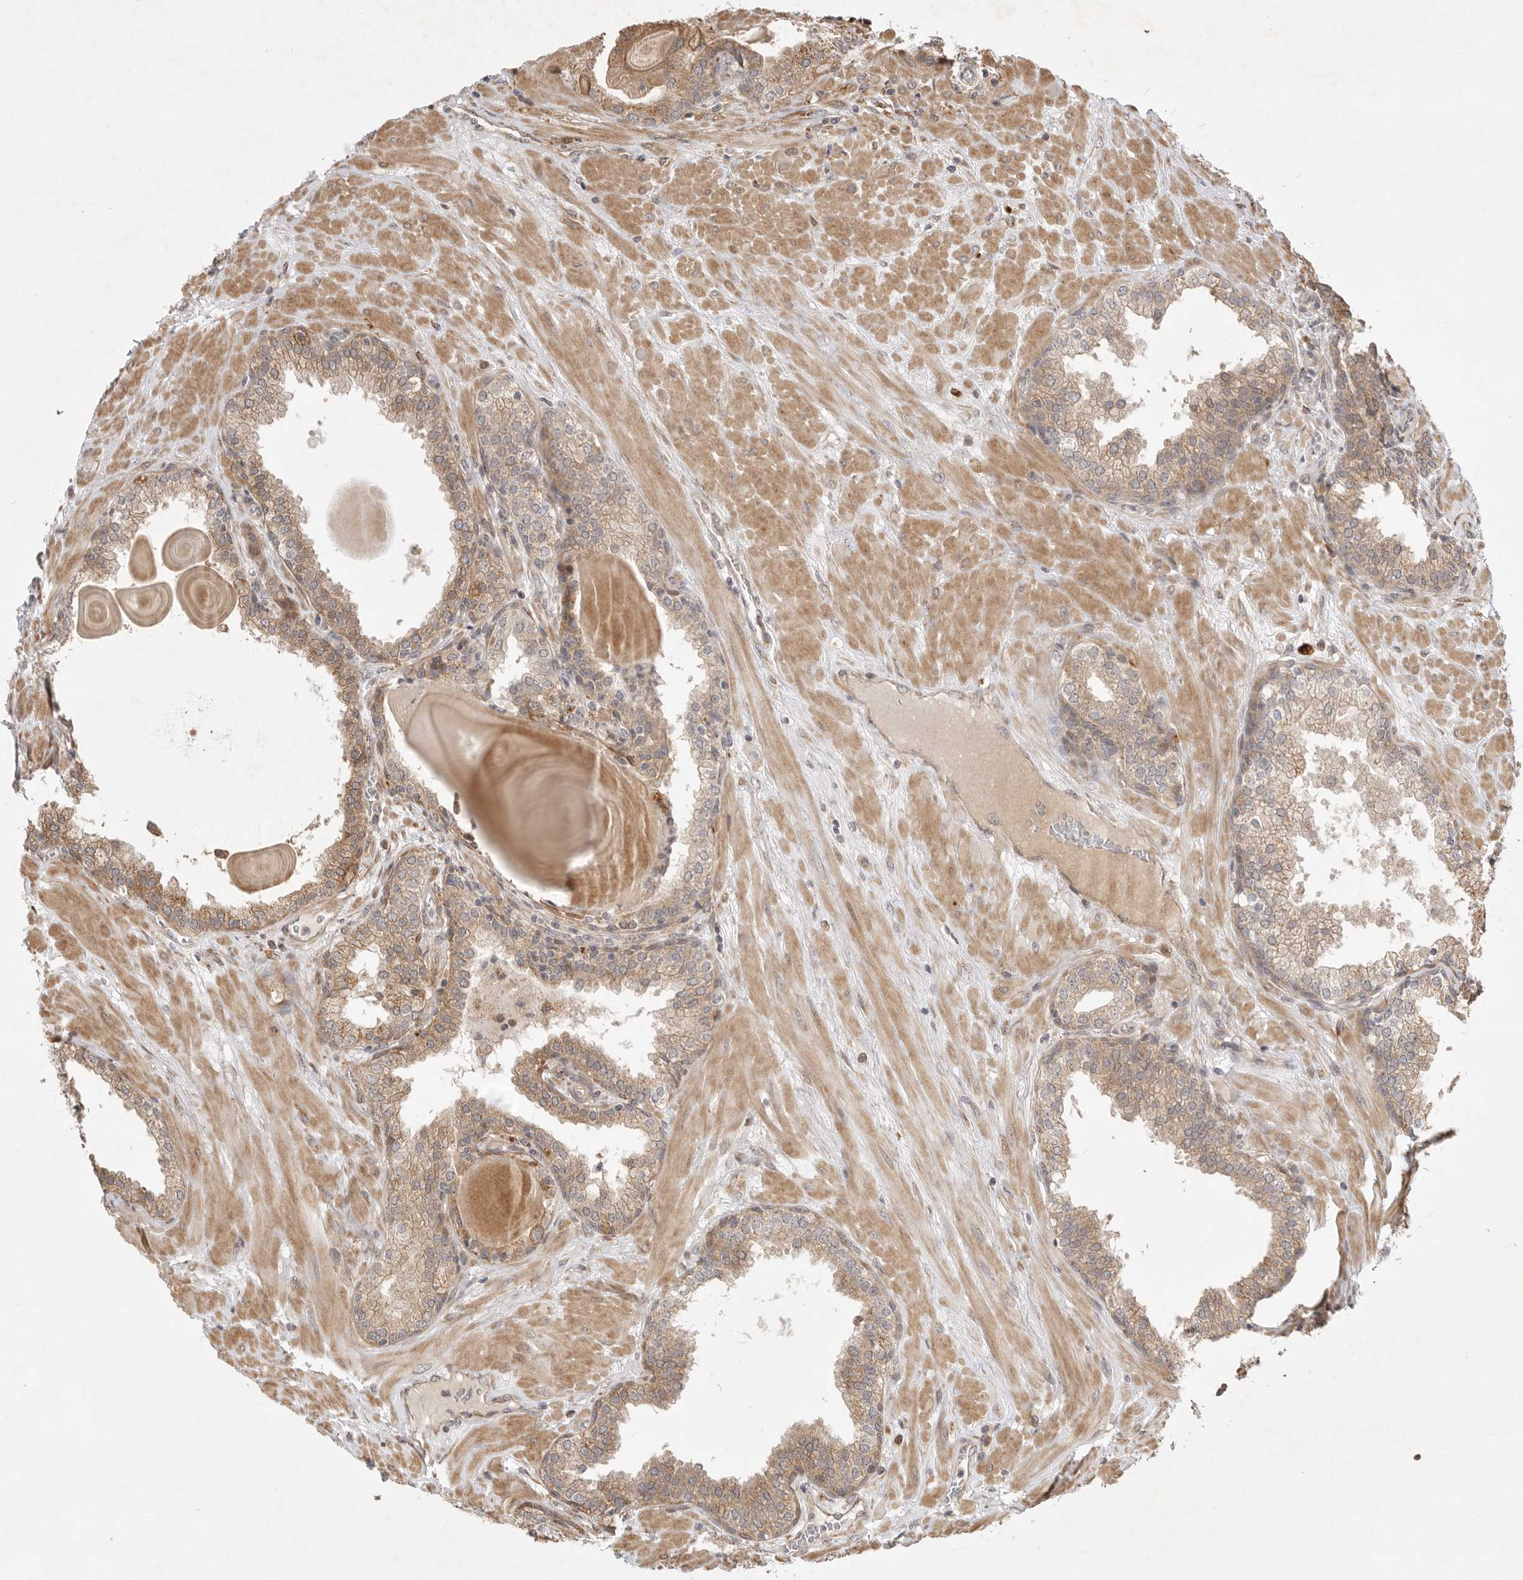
{"staining": {"intensity": "weak", "quantity": ">75%", "location": "cytoplasmic/membranous"}, "tissue": "prostate", "cell_type": "Glandular cells", "image_type": "normal", "snomed": [{"axis": "morphology", "description": "Normal tissue, NOS"}, {"axis": "topography", "description": "Prostate"}], "caption": "Protein expression analysis of normal prostate exhibits weak cytoplasmic/membranous expression in about >75% of glandular cells. (IHC, brightfield microscopy, high magnification).", "gene": "DPH7", "patient": {"sex": "male", "age": 51}}